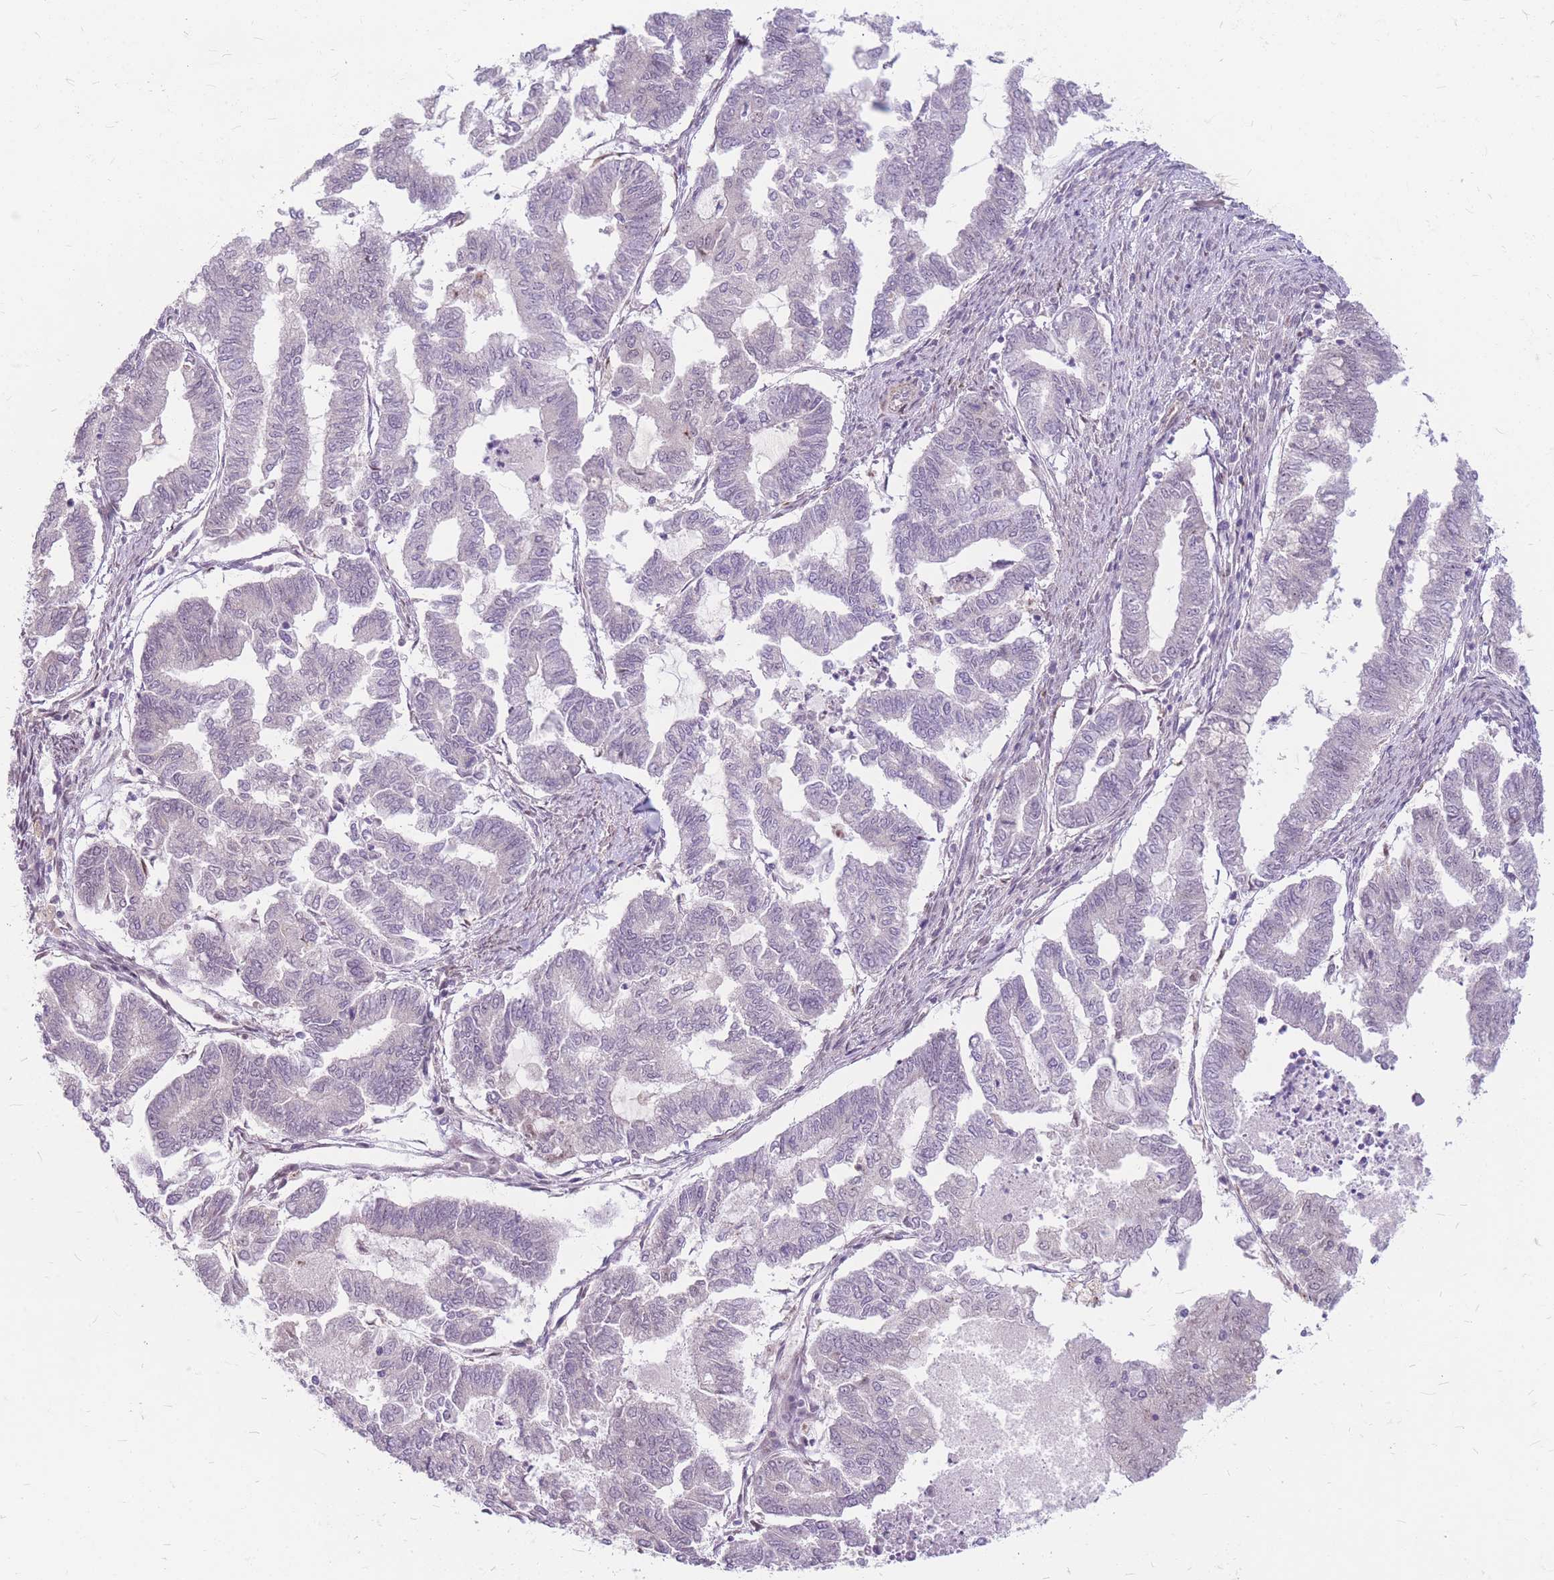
{"staining": {"intensity": "negative", "quantity": "none", "location": "none"}, "tissue": "endometrial cancer", "cell_type": "Tumor cells", "image_type": "cancer", "snomed": [{"axis": "morphology", "description": "Adenocarcinoma, NOS"}, {"axis": "topography", "description": "Endometrium"}], "caption": "An image of endometrial adenocarcinoma stained for a protein exhibits no brown staining in tumor cells.", "gene": "ERCC2", "patient": {"sex": "female", "age": 79}}